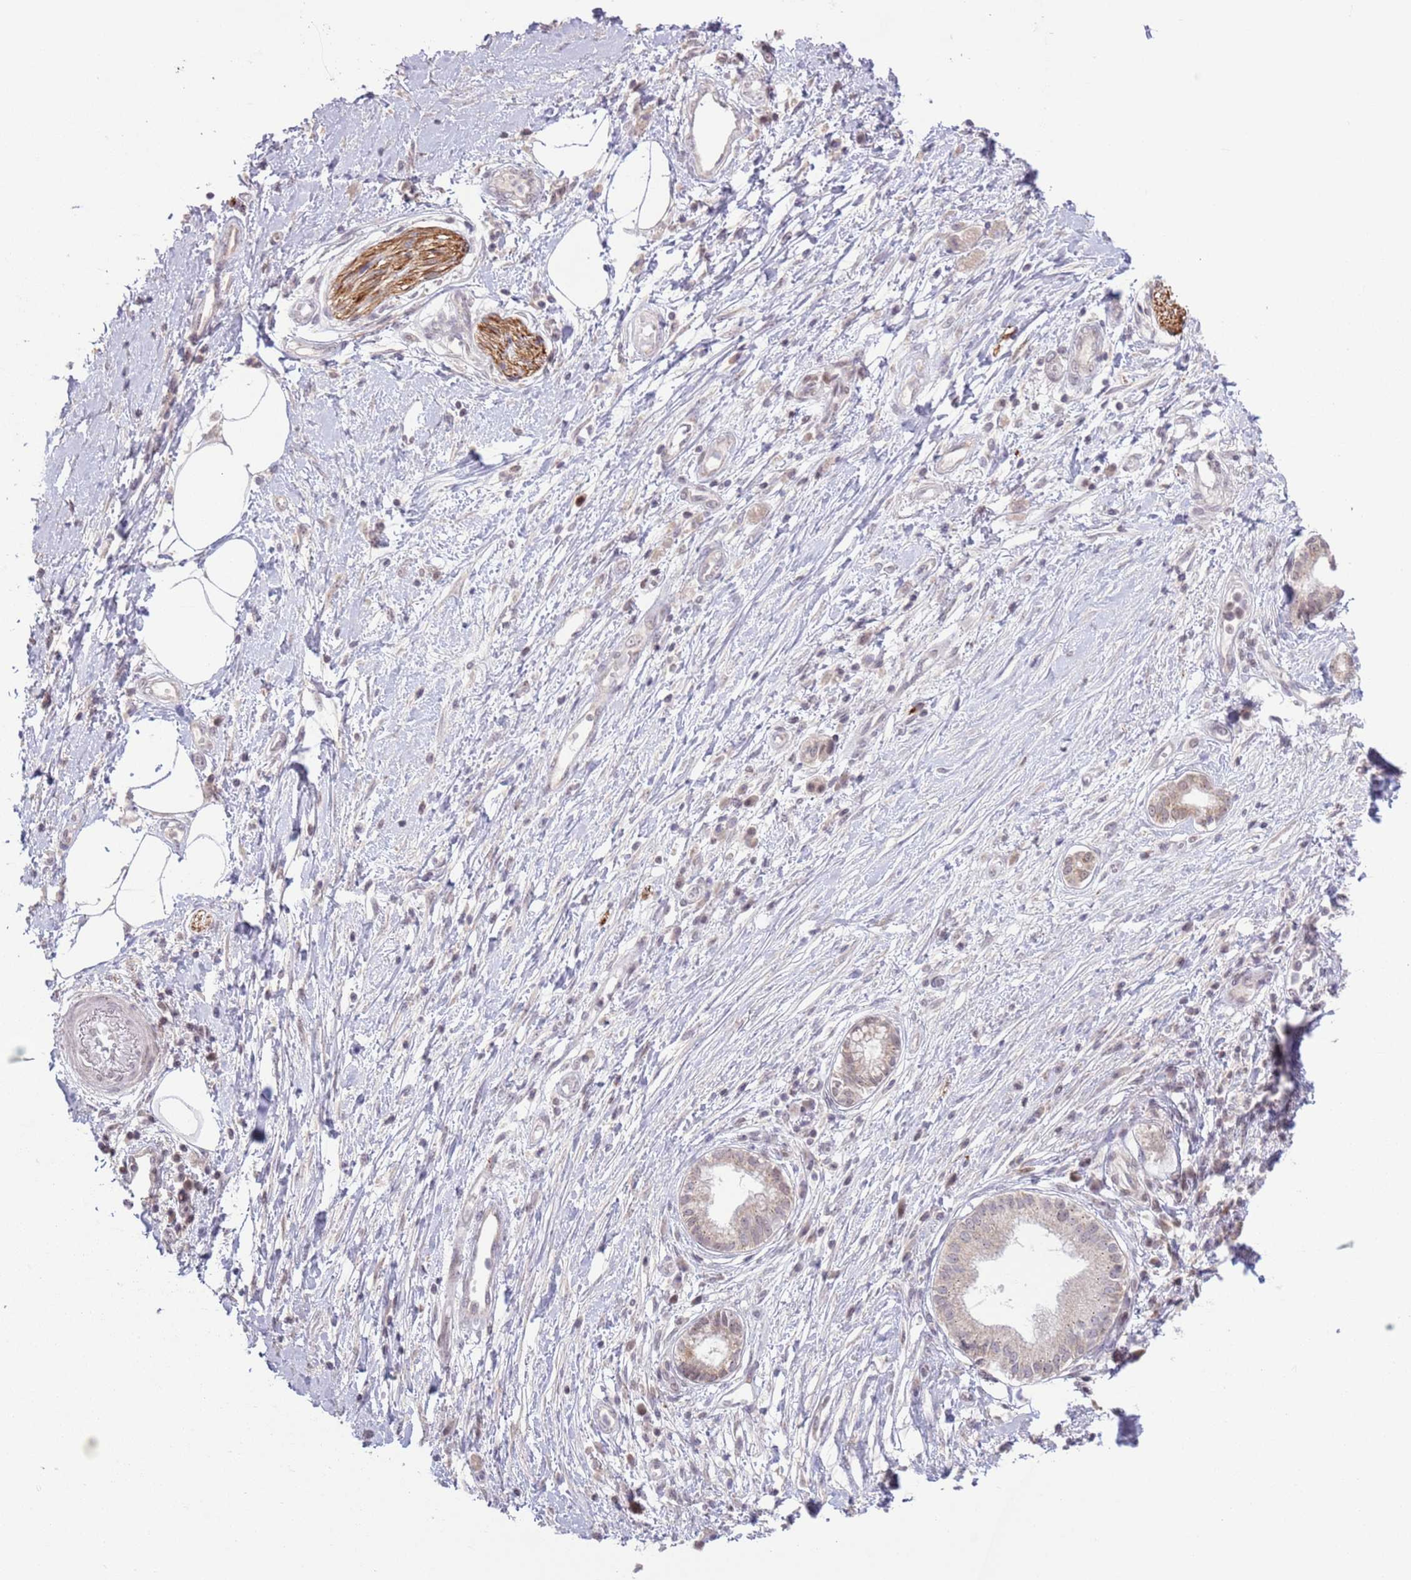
{"staining": {"intensity": "weak", "quantity": "<25%", "location": "cytoplasmic/membranous"}, "tissue": "pancreatic cancer", "cell_type": "Tumor cells", "image_type": "cancer", "snomed": [{"axis": "morphology", "description": "Adenocarcinoma, NOS"}, {"axis": "topography", "description": "Pancreas"}], "caption": "This photomicrograph is of pancreatic cancer (adenocarcinoma) stained with immunohistochemistry (IHC) to label a protein in brown with the nuclei are counter-stained blue. There is no expression in tumor cells.", "gene": "MRPL34", "patient": {"sex": "male", "age": 68}}